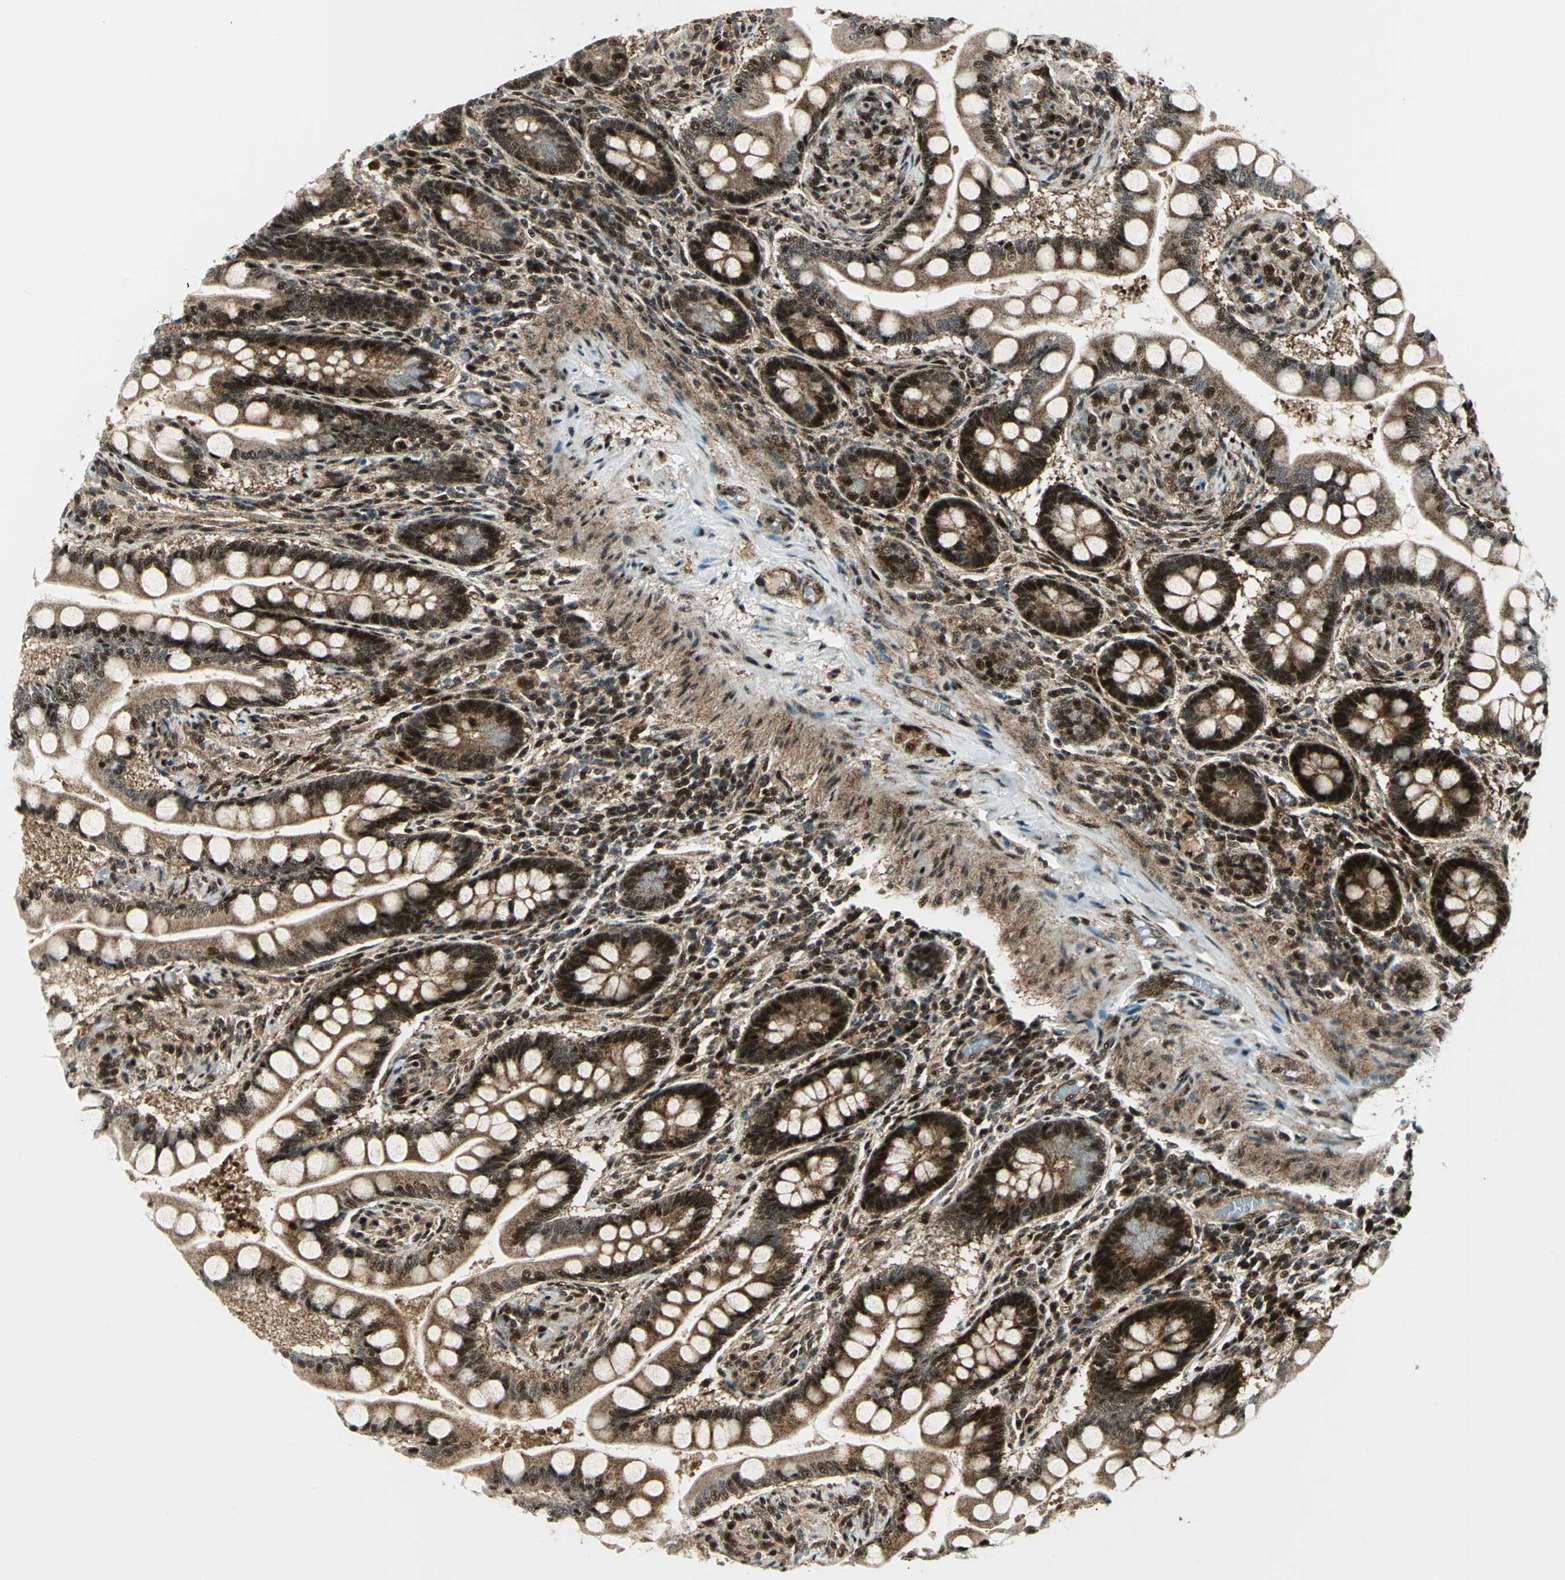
{"staining": {"intensity": "strong", "quantity": ">75%", "location": "cytoplasmic/membranous,nuclear"}, "tissue": "small intestine", "cell_type": "Glandular cells", "image_type": "normal", "snomed": [{"axis": "morphology", "description": "Normal tissue, NOS"}, {"axis": "topography", "description": "Small intestine"}], "caption": "Brown immunohistochemical staining in benign small intestine shows strong cytoplasmic/membranous,nuclear staining in about >75% of glandular cells.", "gene": "COPS5", "patient": {"sex": "male", "age": 41}}